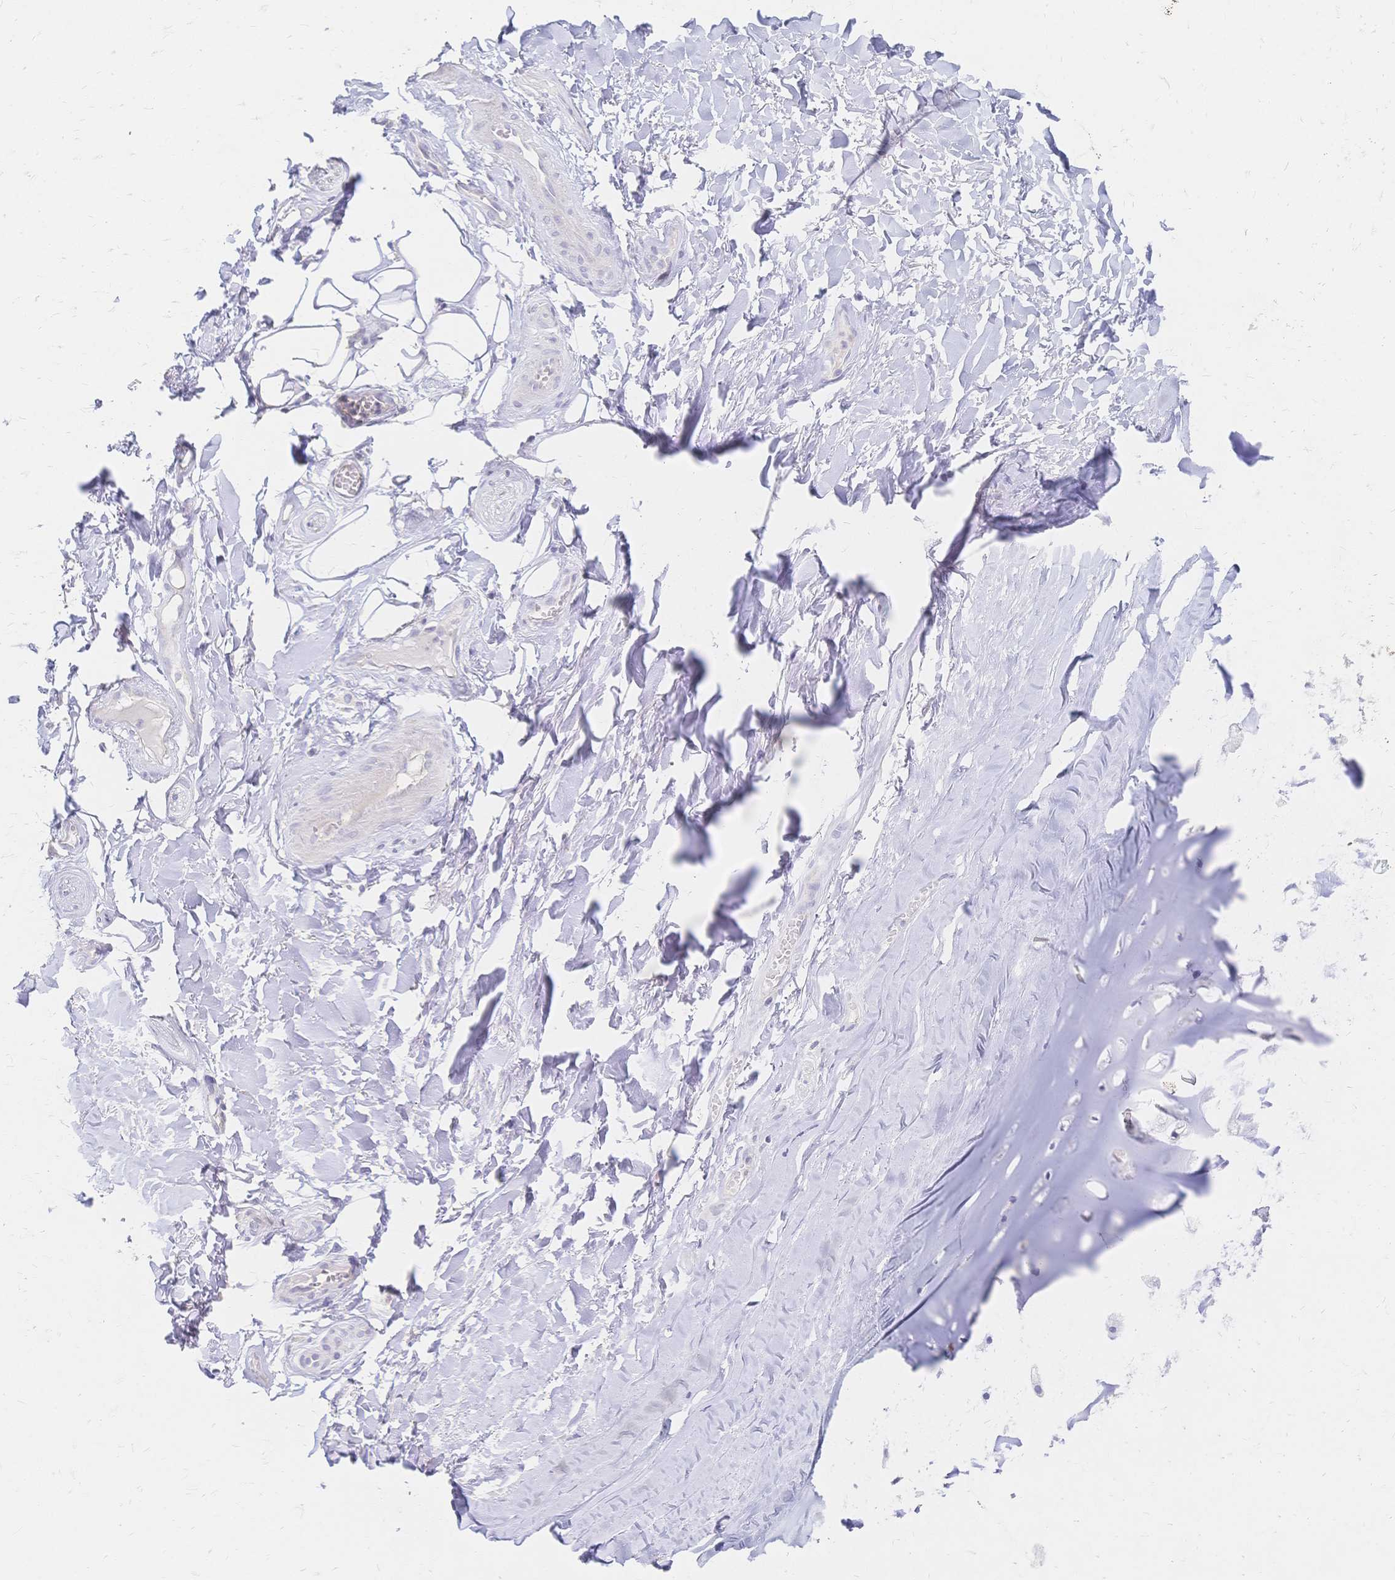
{"staining": {"intensity": "negative", "quantity": "none", "location": "none"}, "tissue": "adipose tissue", "cell_type": "Adipocytes", "image_type": "normal", "snomed": [{"axis": "morphology", "description": "Normal tissue, NOS"}, {"axis": "topography", "description": "Cartilage tissue"}, {"axis": "topography", "description": "Nasopharynx"}, {"axis": "topography", "description": "Thyroid gland"}], "caption": "There is no significant expression in adipocytes of adipose tissue. Brightfield microscopy of immunohistochemistry (IHC) stained with DAB (3,3'-diaminobenzidine) (brown) and hematoxylin (blue), captured at high magnification.", "gene": "VWC2L", "patient": {"sex": "male", "age": 63}}